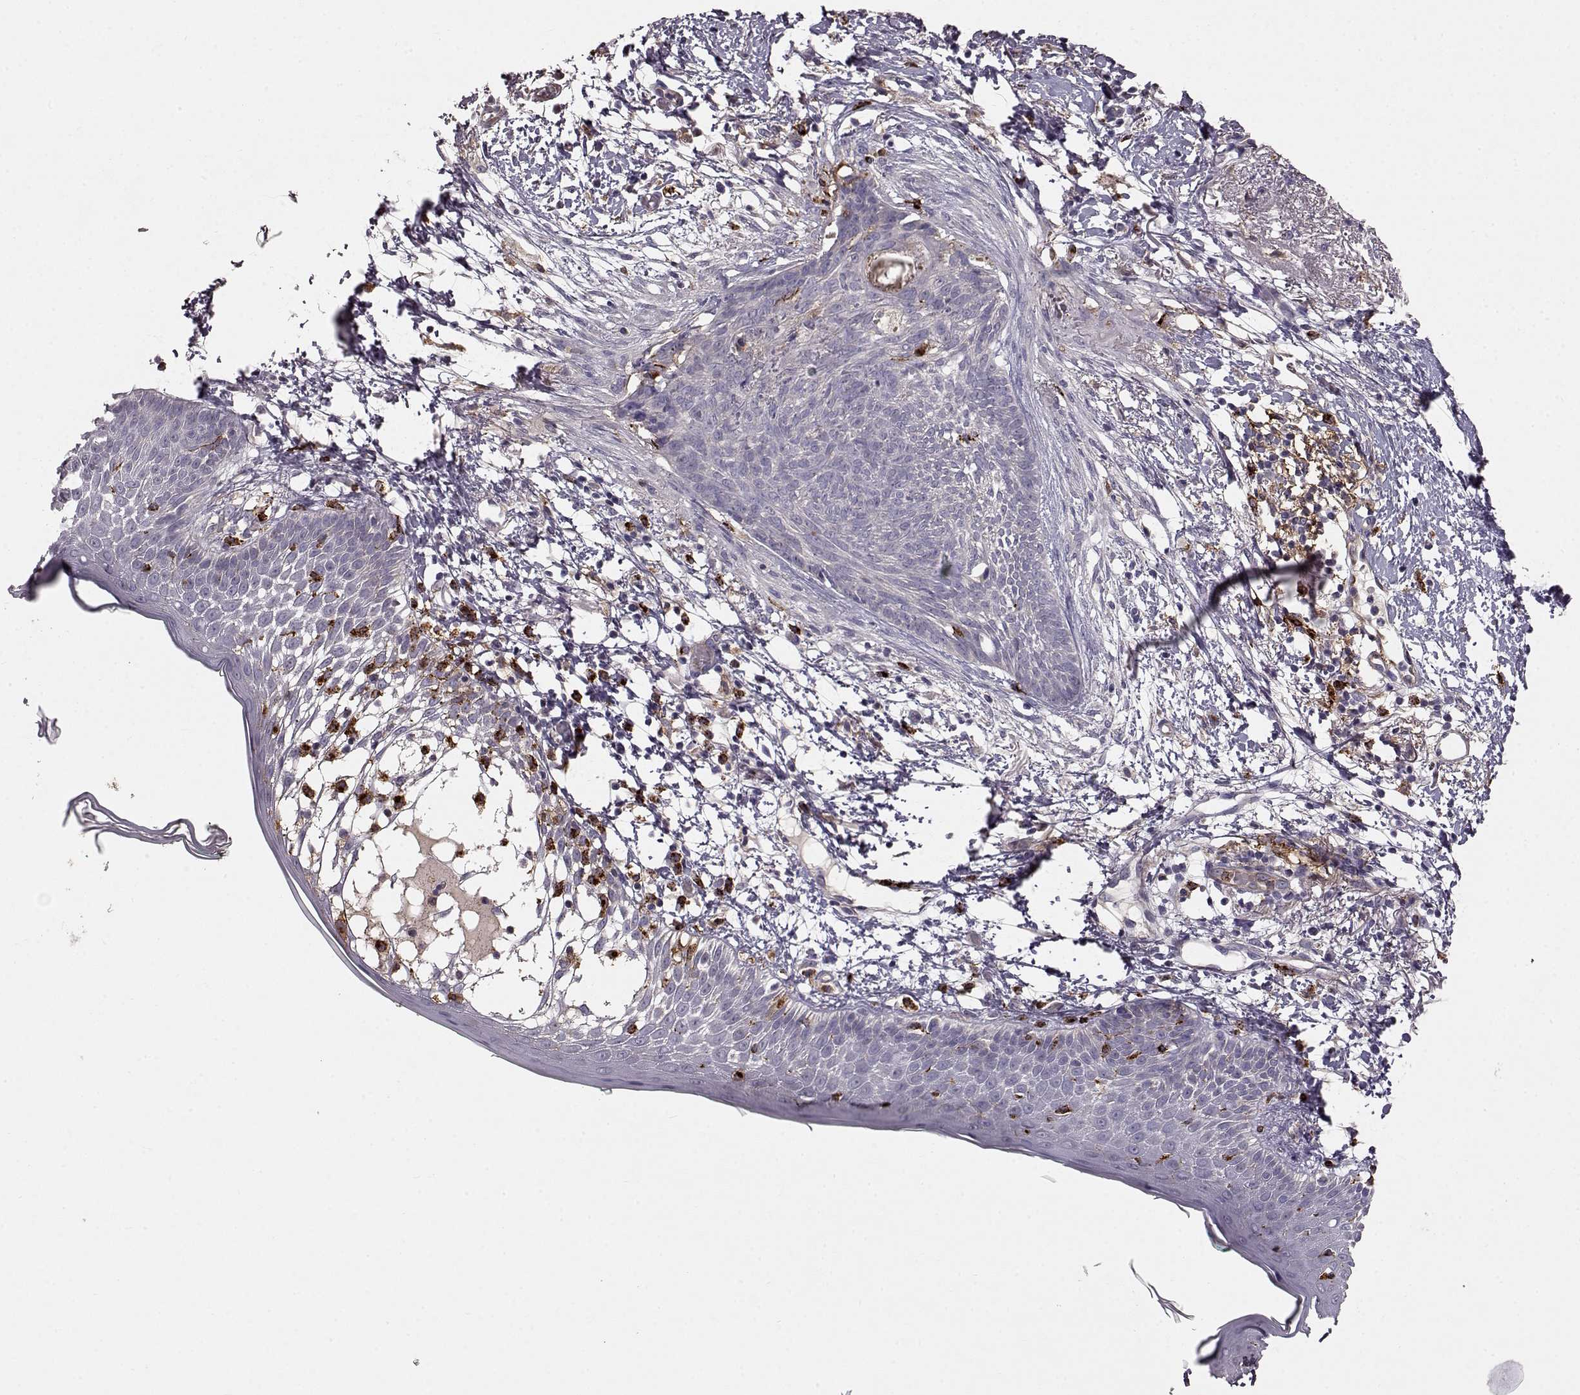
{"staining": {"intensity": "negative", "quantity": "none", "location": "none"}, "tissue": "skin cancer", "cell_type": "Tumor cells", "image_type": "cancer", "snomed": [{"axis": "morphology", "description": "Normal tissue, NOS"}, {"axis": "morphology", "description": "Basal cell carcinoma"}, {"axis": "topography", "description": "Skin"}], "caption": "Histopathology image shows no protein positivity in tumor cells of skin cancer (basal cell carcinoma) tissue.", "gene": "CCNF", "patient": {"sex": "male", "age": 84}}